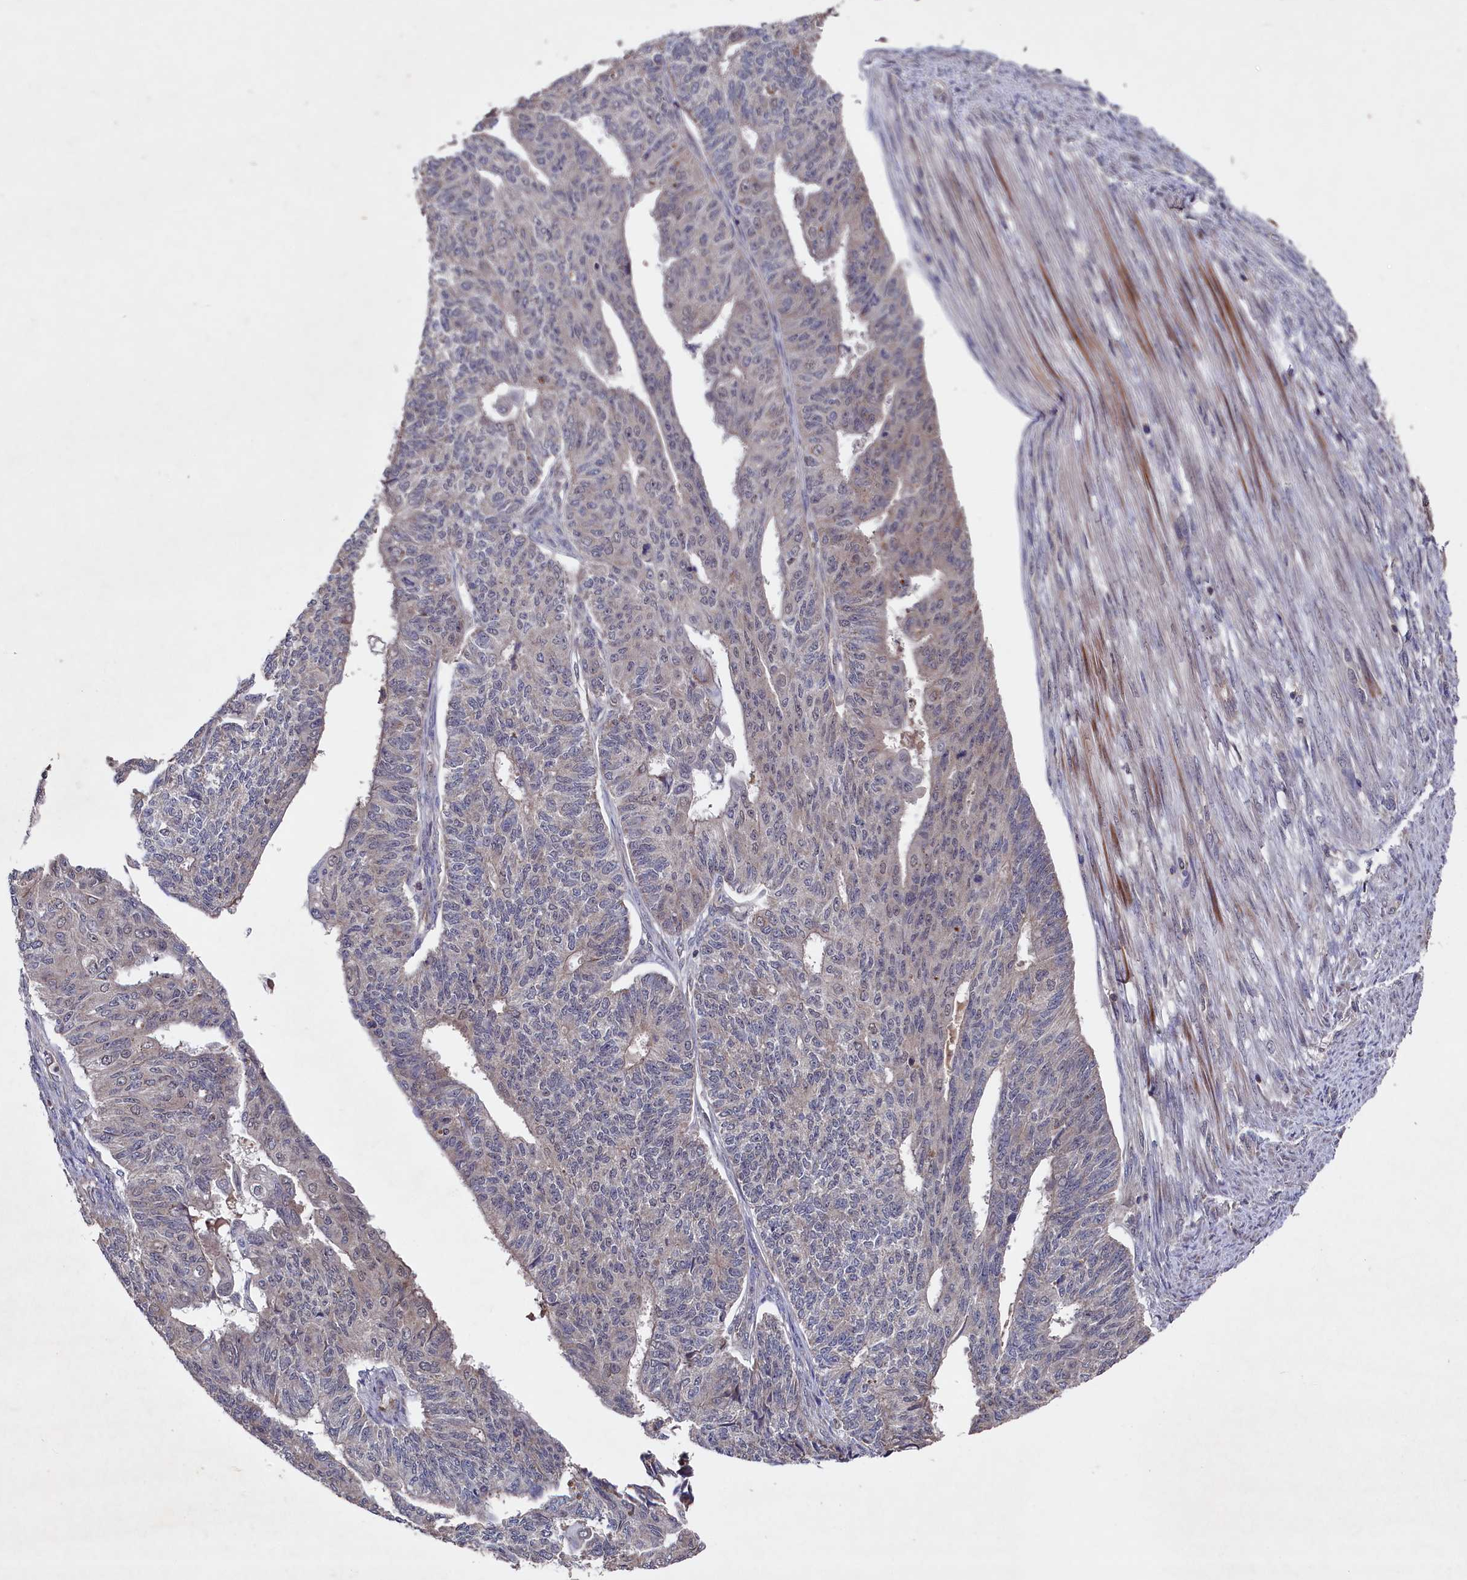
{"staining": {"intensity": "weak", "quantity": "<25%", "location": "cytoplasmic/membranous"}, "tissue": "endometrial cancer", "cell_type": "Tumor cells", "image_type": "cancer", "snomed": [{"axis": "morphology", "description": "Adenocarcinoma, NOS"}, {"axis": "topography", "description": "Endometrium"}], "caption": "Immunohistochemical staining of endometrial cancer displays no significant staining in tumor cells.", "gene": "SUPV3L1", "patient": {"sex": "female", "age": 32}}